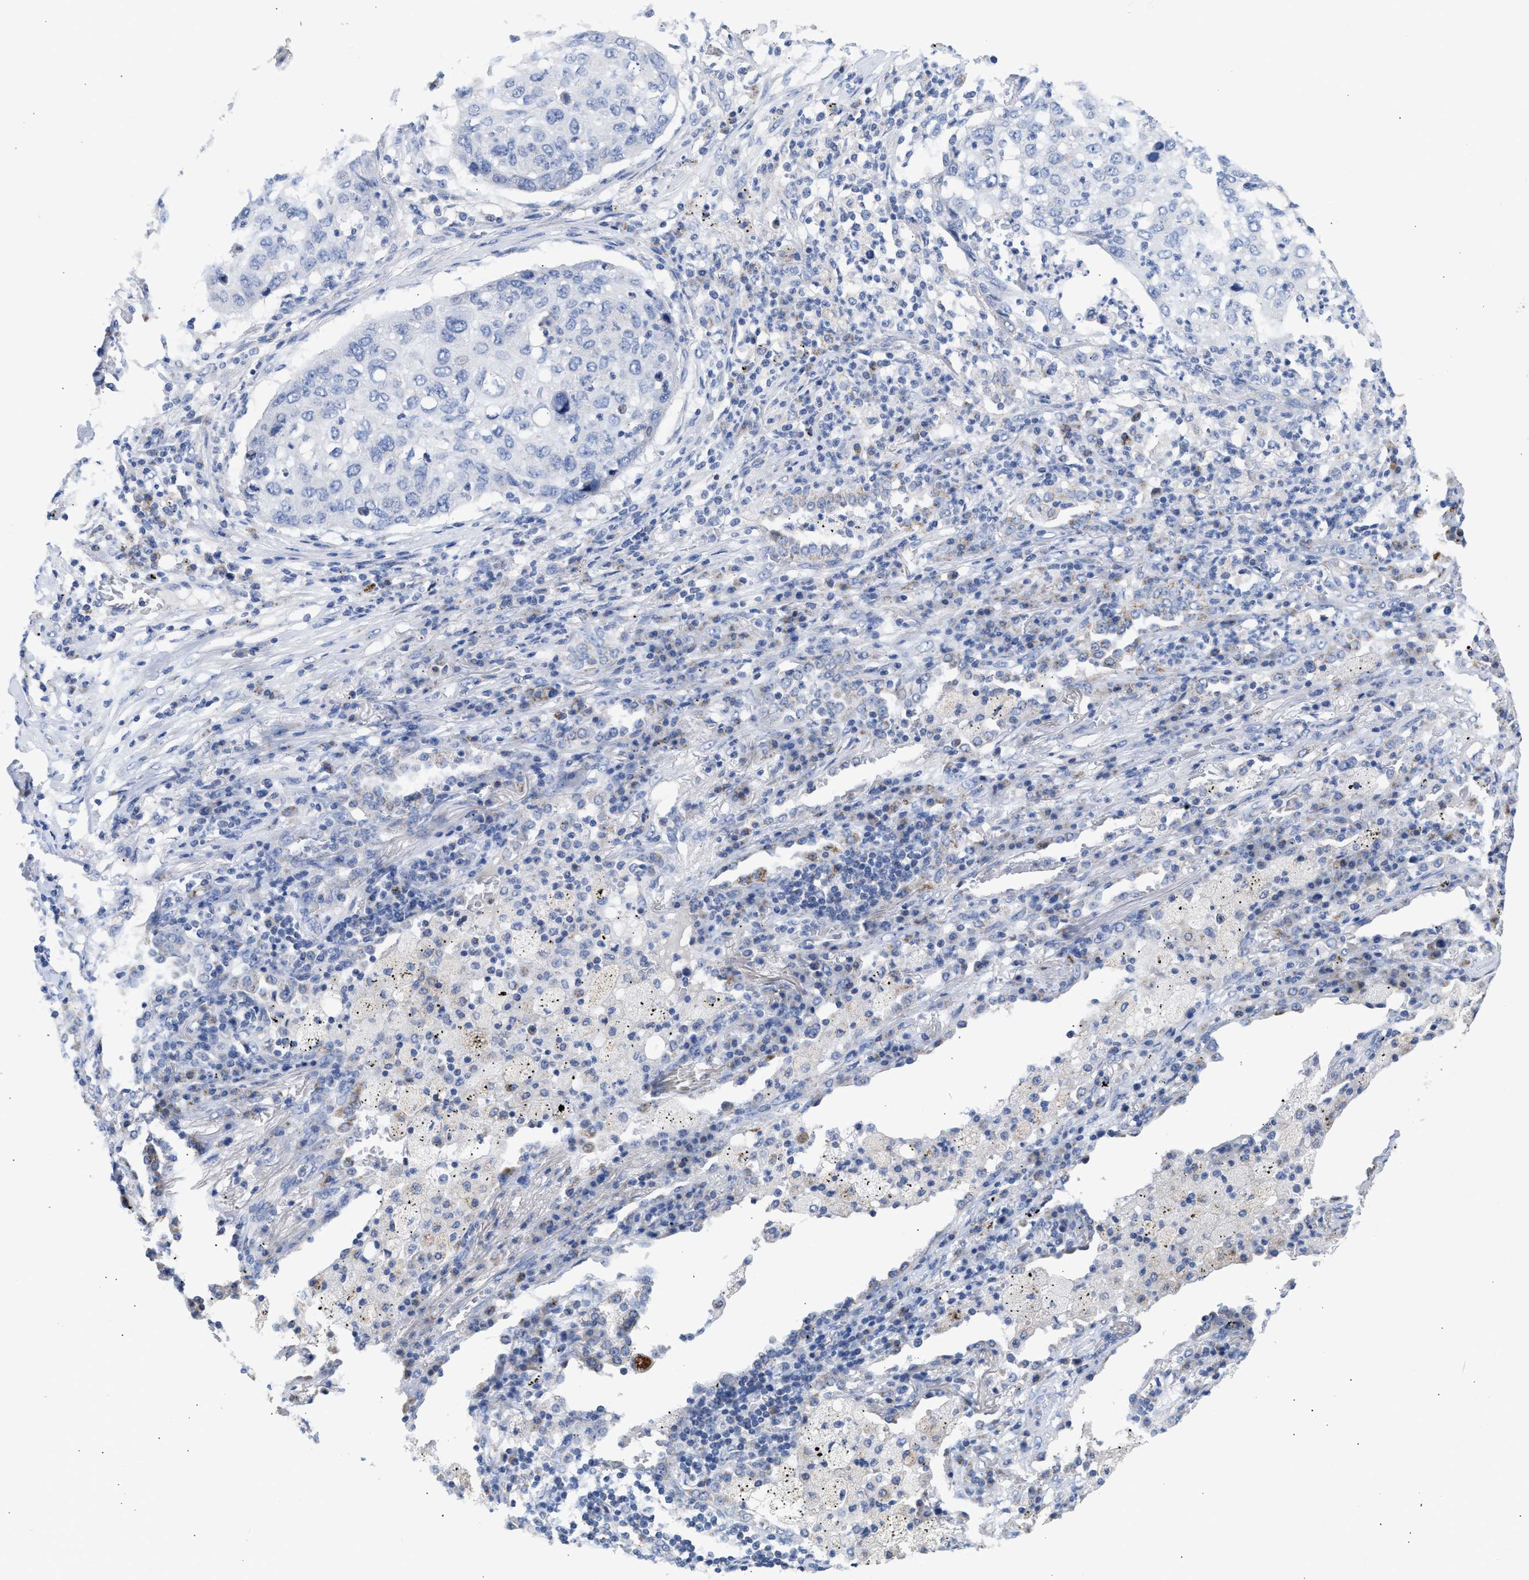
{"staining": {"intensity": "negative", "quantity": "none", "location": "none"}, "tissue": "lung cancer", "cell_type": "Tumor cells", "image_type": "cancer", "snomed": [{"axis": "morphology", "description": "Squamous cell carcinoma, NOS"}, {"axis": "topography", "description": "Lung"}], "caption": "An IHC histopathology image of squamous cell carcinoma (lung) is shown. There is no staining in tumor cells of squamous cell carcinoma (lung).", "gene": "ACOT13", "patient": {"sex": "female", "age": 63}}